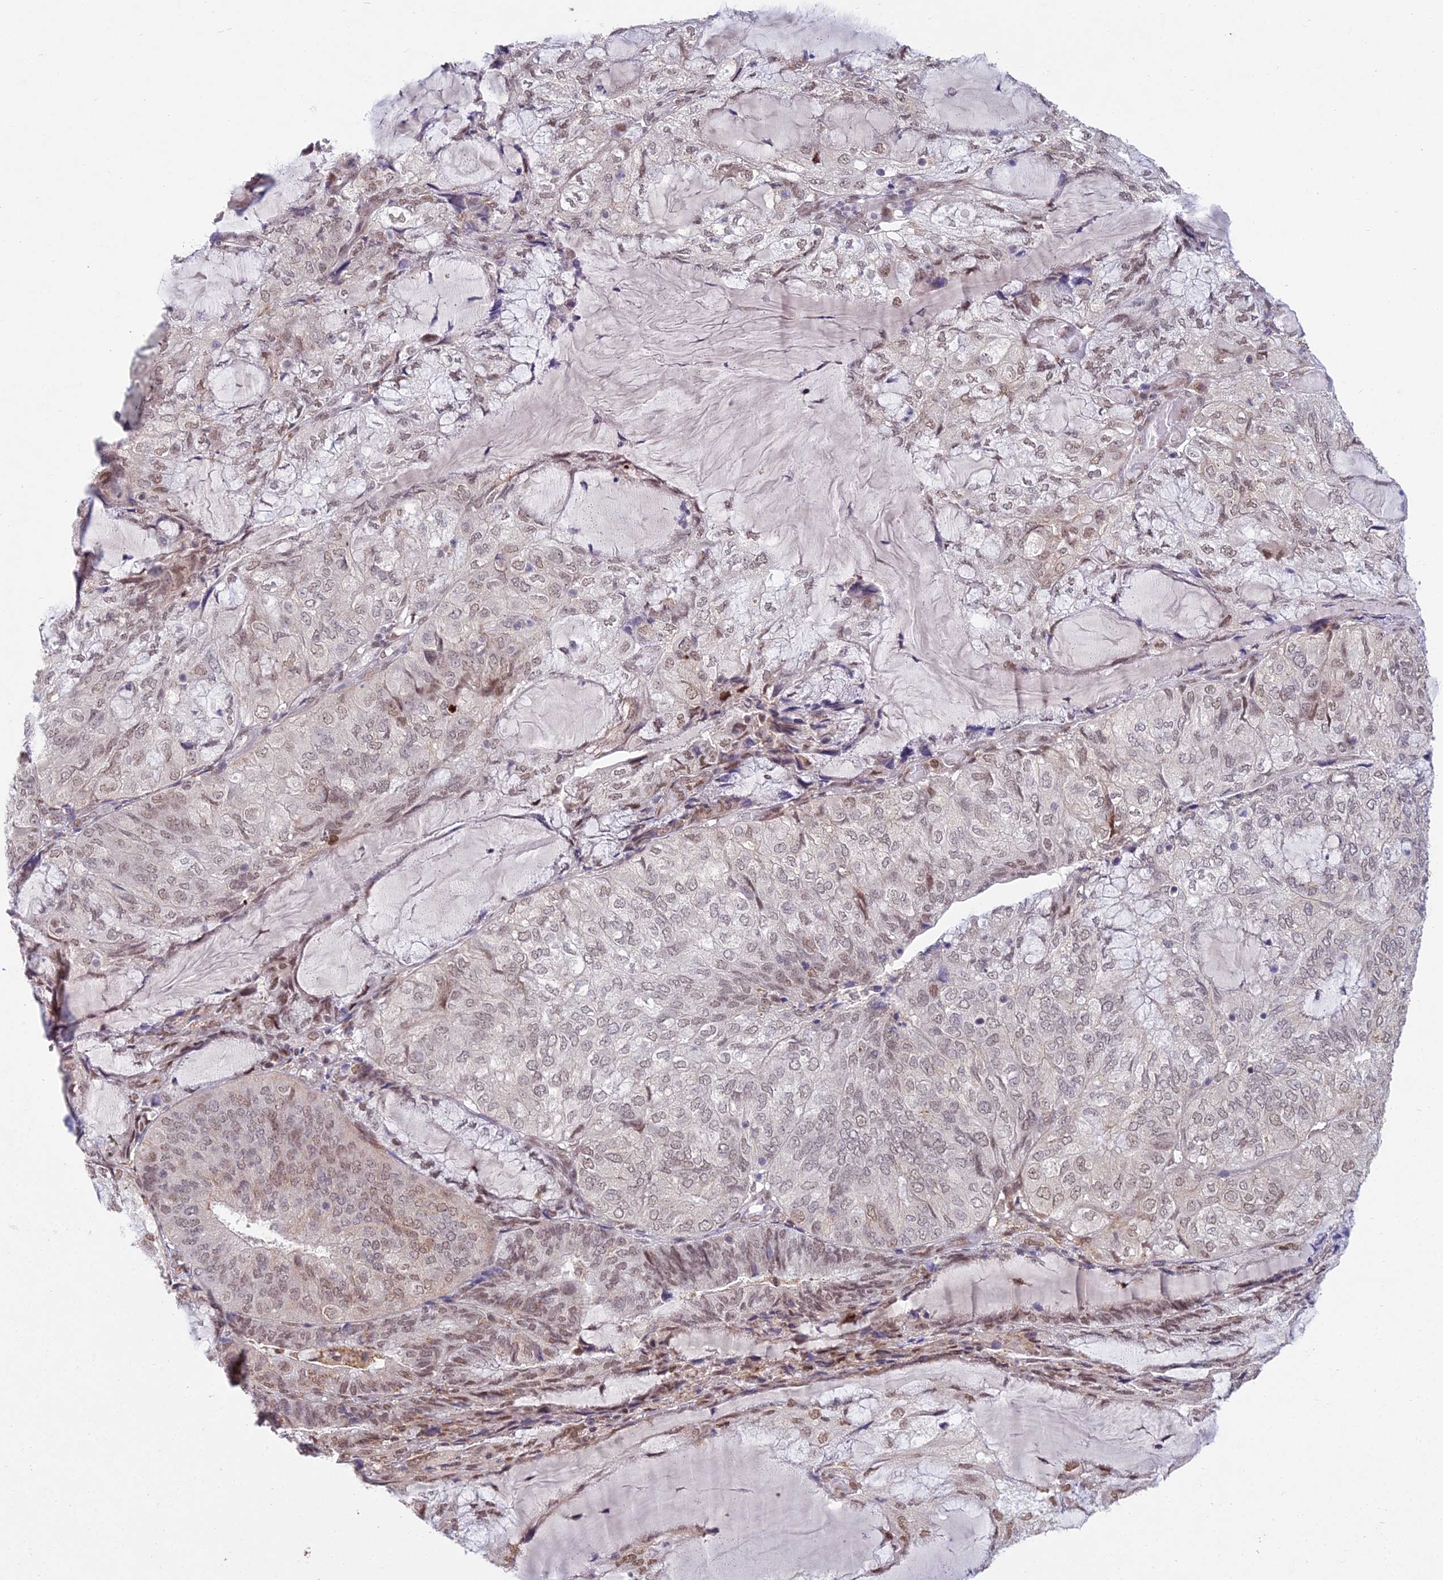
{"staining": {"intensity": "weak", "quantity": ">75%", "location": "nuclear"}, "tissue": "endometrial cancer", "cell_type": "Tumor cells", "image_type": "cancer", "snomed": [{"axis": "morphology", "description": "Adenocarcinoma, NOS"}, {"axis": "topography", "description": "Endometrium"}], "caption": "Immunohistochemical staining of endometrial cancer (adenocarcinoma) reveals low levels of weak nuclear expression in about >75% of tumor cells. Nuclei are stained in blue.", "gene": "ABHD17A", "patient": {"sex": "female", "age": 81}}